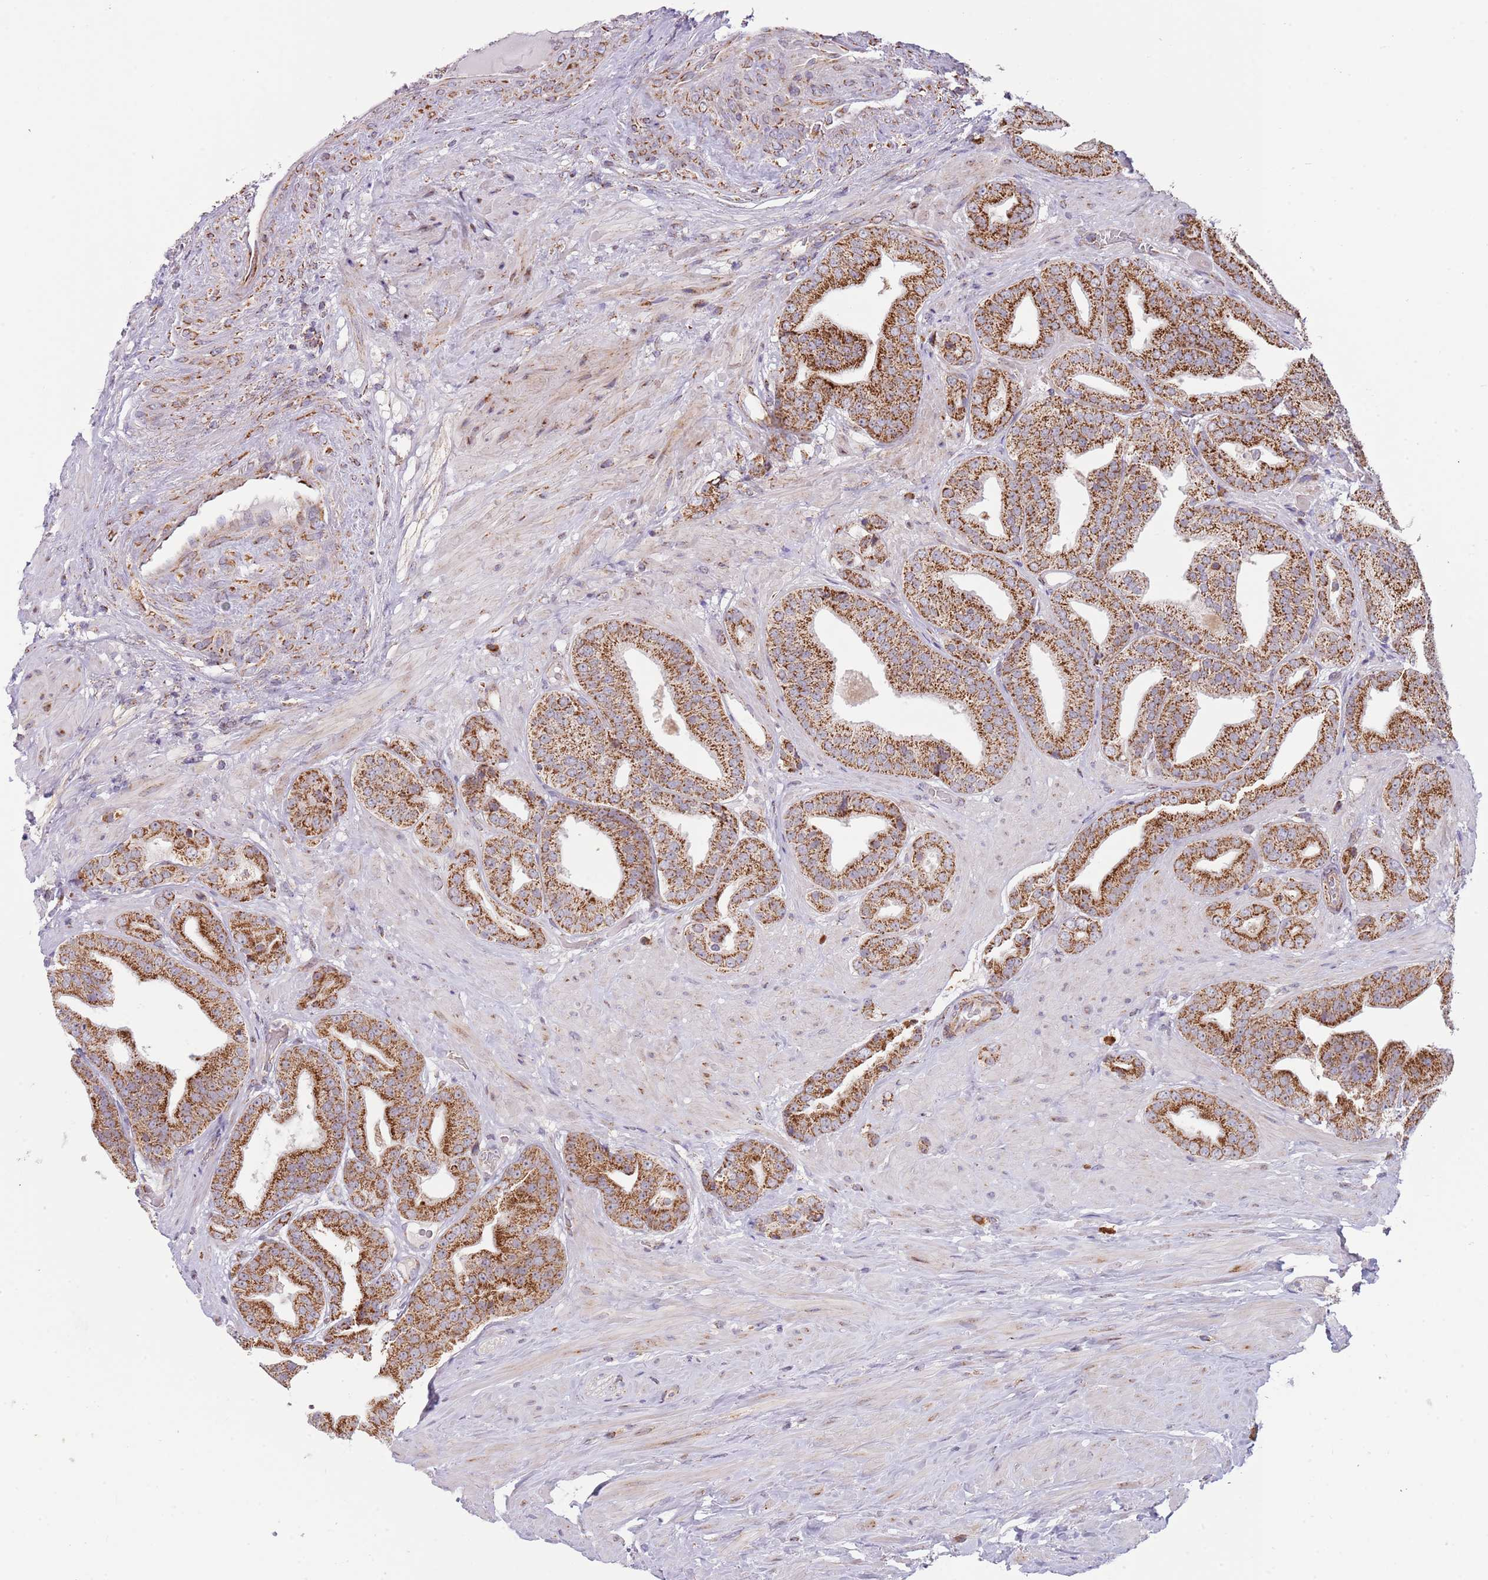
{"staining": {"intensity": "strong", "quantity": ">75%", "location": "cytoplasmic/membranous"}, "tissue": "prostate cancer", "cell_type": "Tumor cells", "image_type": "cancer", "snomed": [{"axis": "morphology", "description": "Adenocarcinoma, High grade"}, {"axis": "topography", "description": "Prostate"}], "caption": "Prostate cancer was stained to show a protein in brown. There is high levels of strong cytoplasmic/membranous positivity in about >75% of tumor cells.", "gene": "LHX6", "patient": {"sex": "male", "age": 63}}